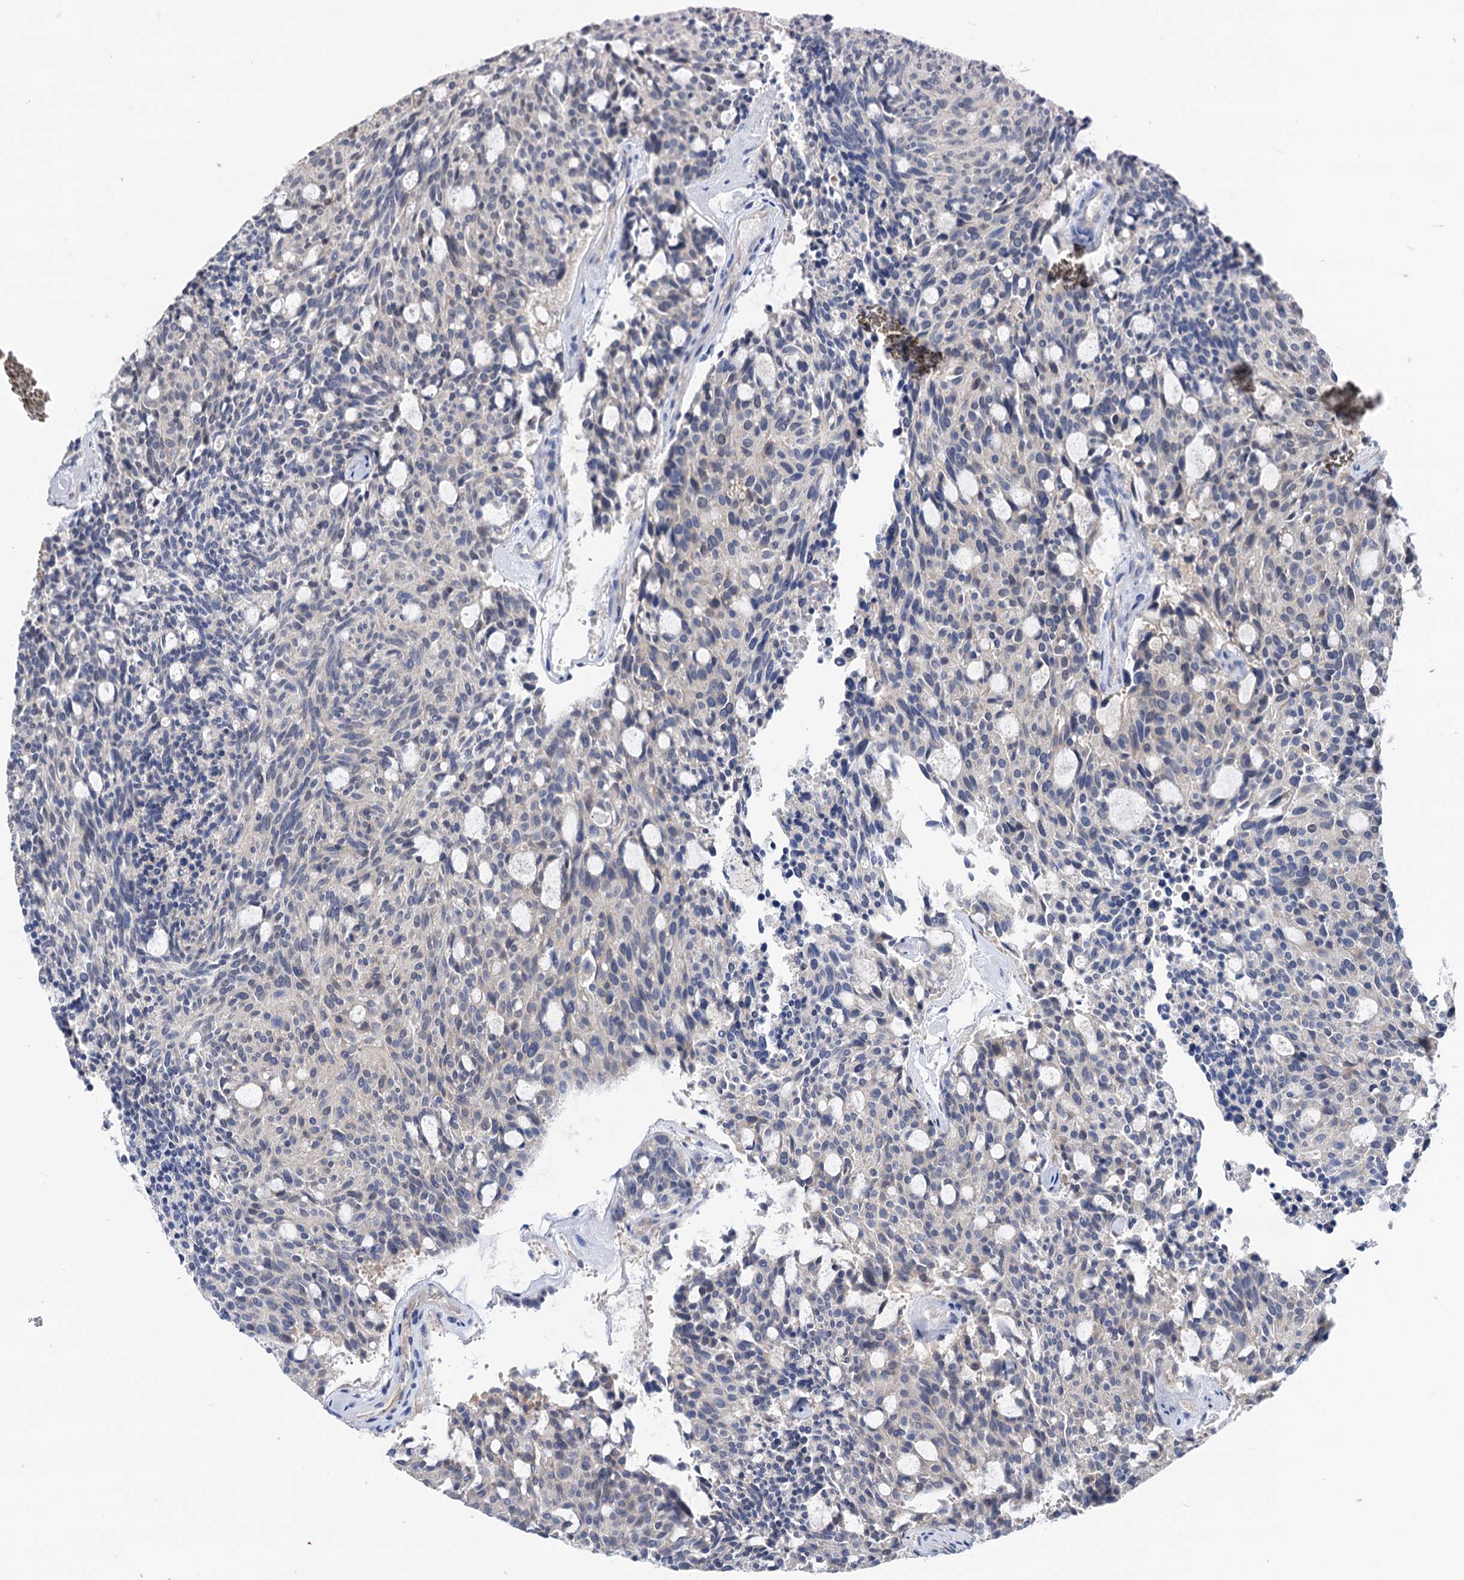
{"staining": {"intensity": "negative", "quantity": "none", "location": "none"}, "tissue": "carcinoid", "cell_type": "Tumor cells", "image_type": "cancer", "snomed": [{"axis": "morphology", "description": "Carcinoid, malignant, NOS"}, {"axis": "topography", "description": "Pancreas"}], "caption": "This is a histopathology image of immunohistochemistry (IHC) staining of malignant carcinoid, which shows no staining in tumor cells.", "gene": "ANKRD42", "patient": {"sex": "female", "age": 54}}